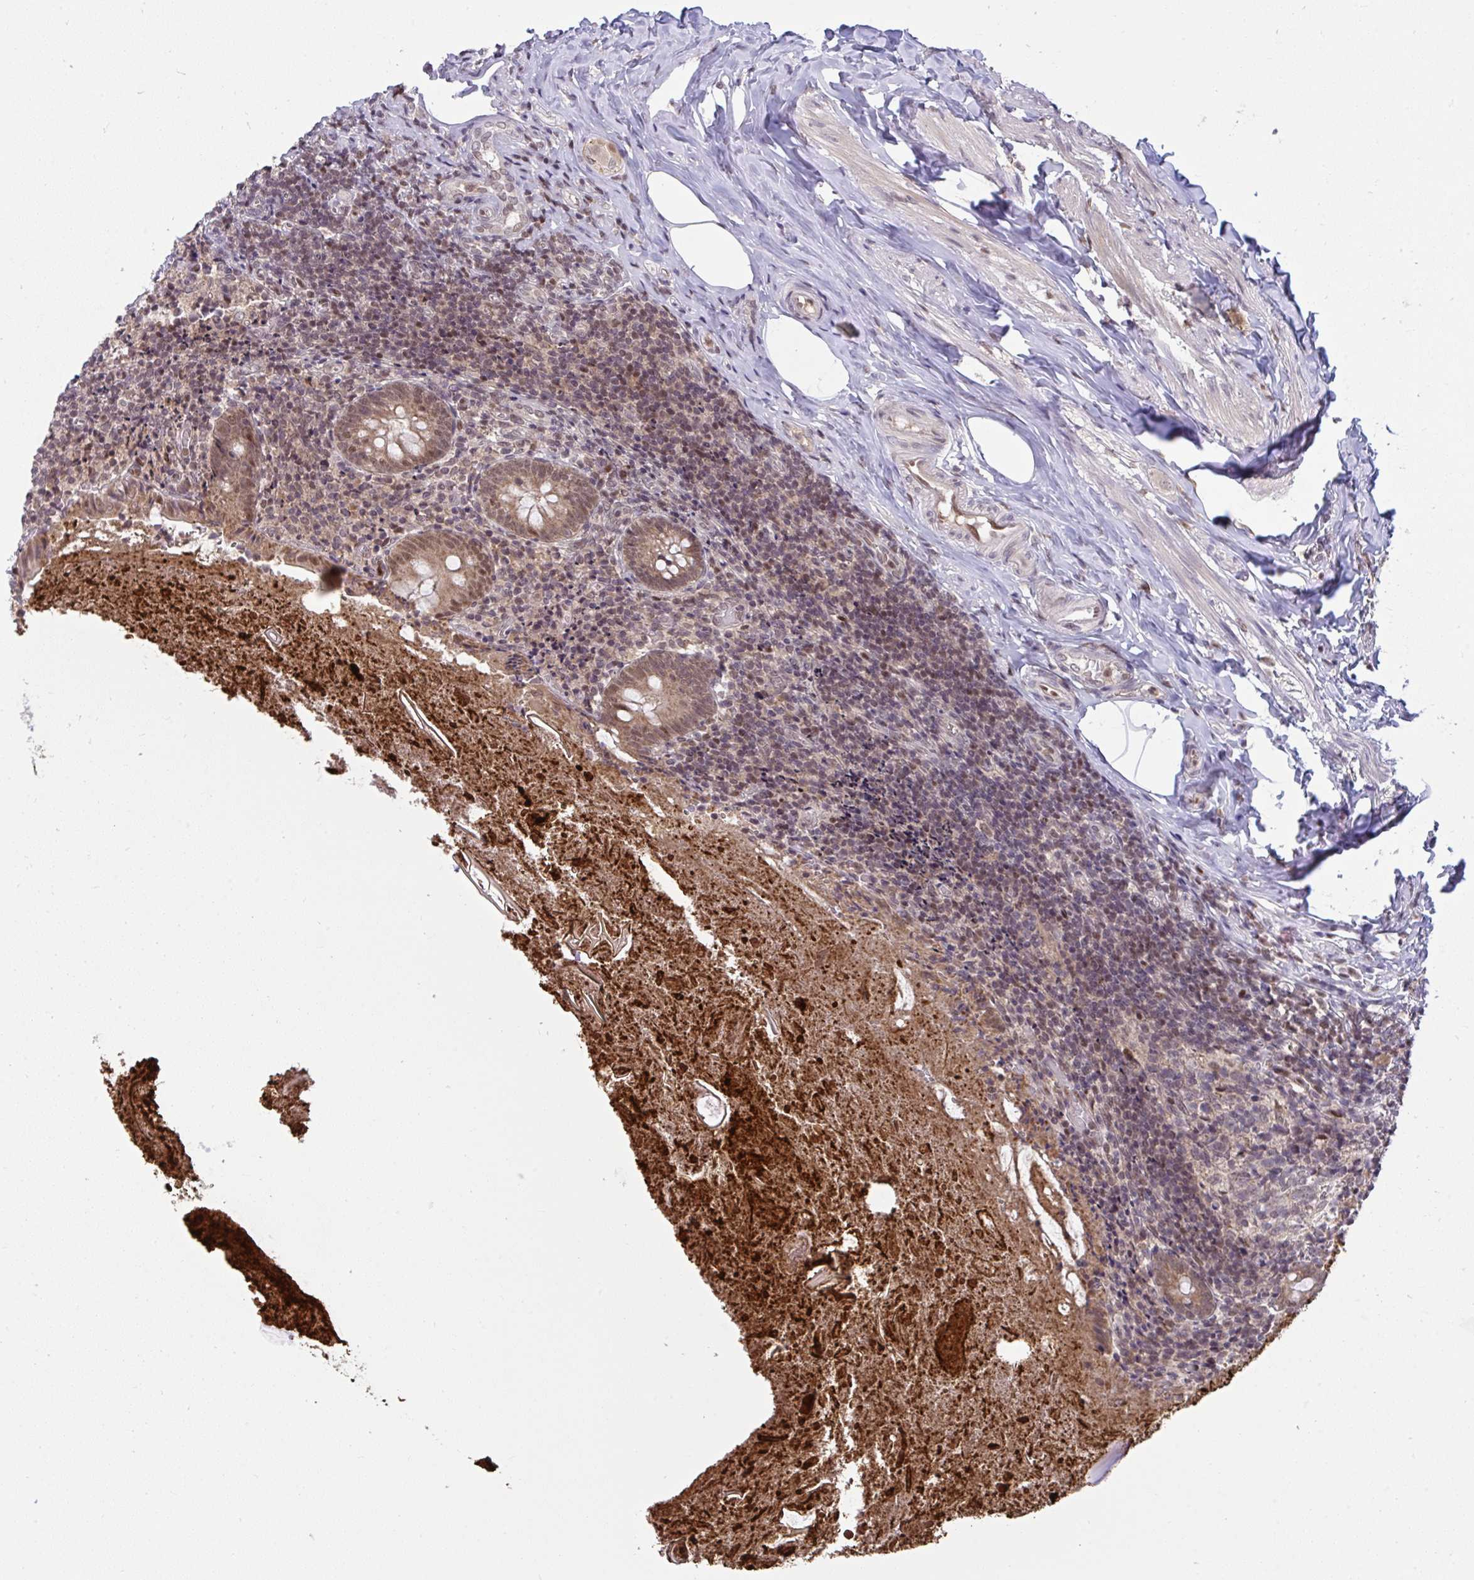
{"staining": {"intensity": "moderate", "quantity": ">75%", "location": "cytoplasmic/membranous,nuclear"}, "tissue": "appendix", "cell_type": "Glandular cells", "image_type": "normal", "snomed": [{"axis": "morphology", "description": "Normal tissue, NOS"}, {"axis": "topography", "description": "Appendix"}], "caption": "Immunohistochemical staining of normal appendix exhibits medium levels of moderate cytoplasmic/membranous,nuclear staining in about >75% of glandular cells. The staining was performed using DAB, with brown indicating positive protein expression. Nuclei are stained blue with hematoxylin.", "gene": "KLF2", "patient": {"sex": "female", "age": 17}}